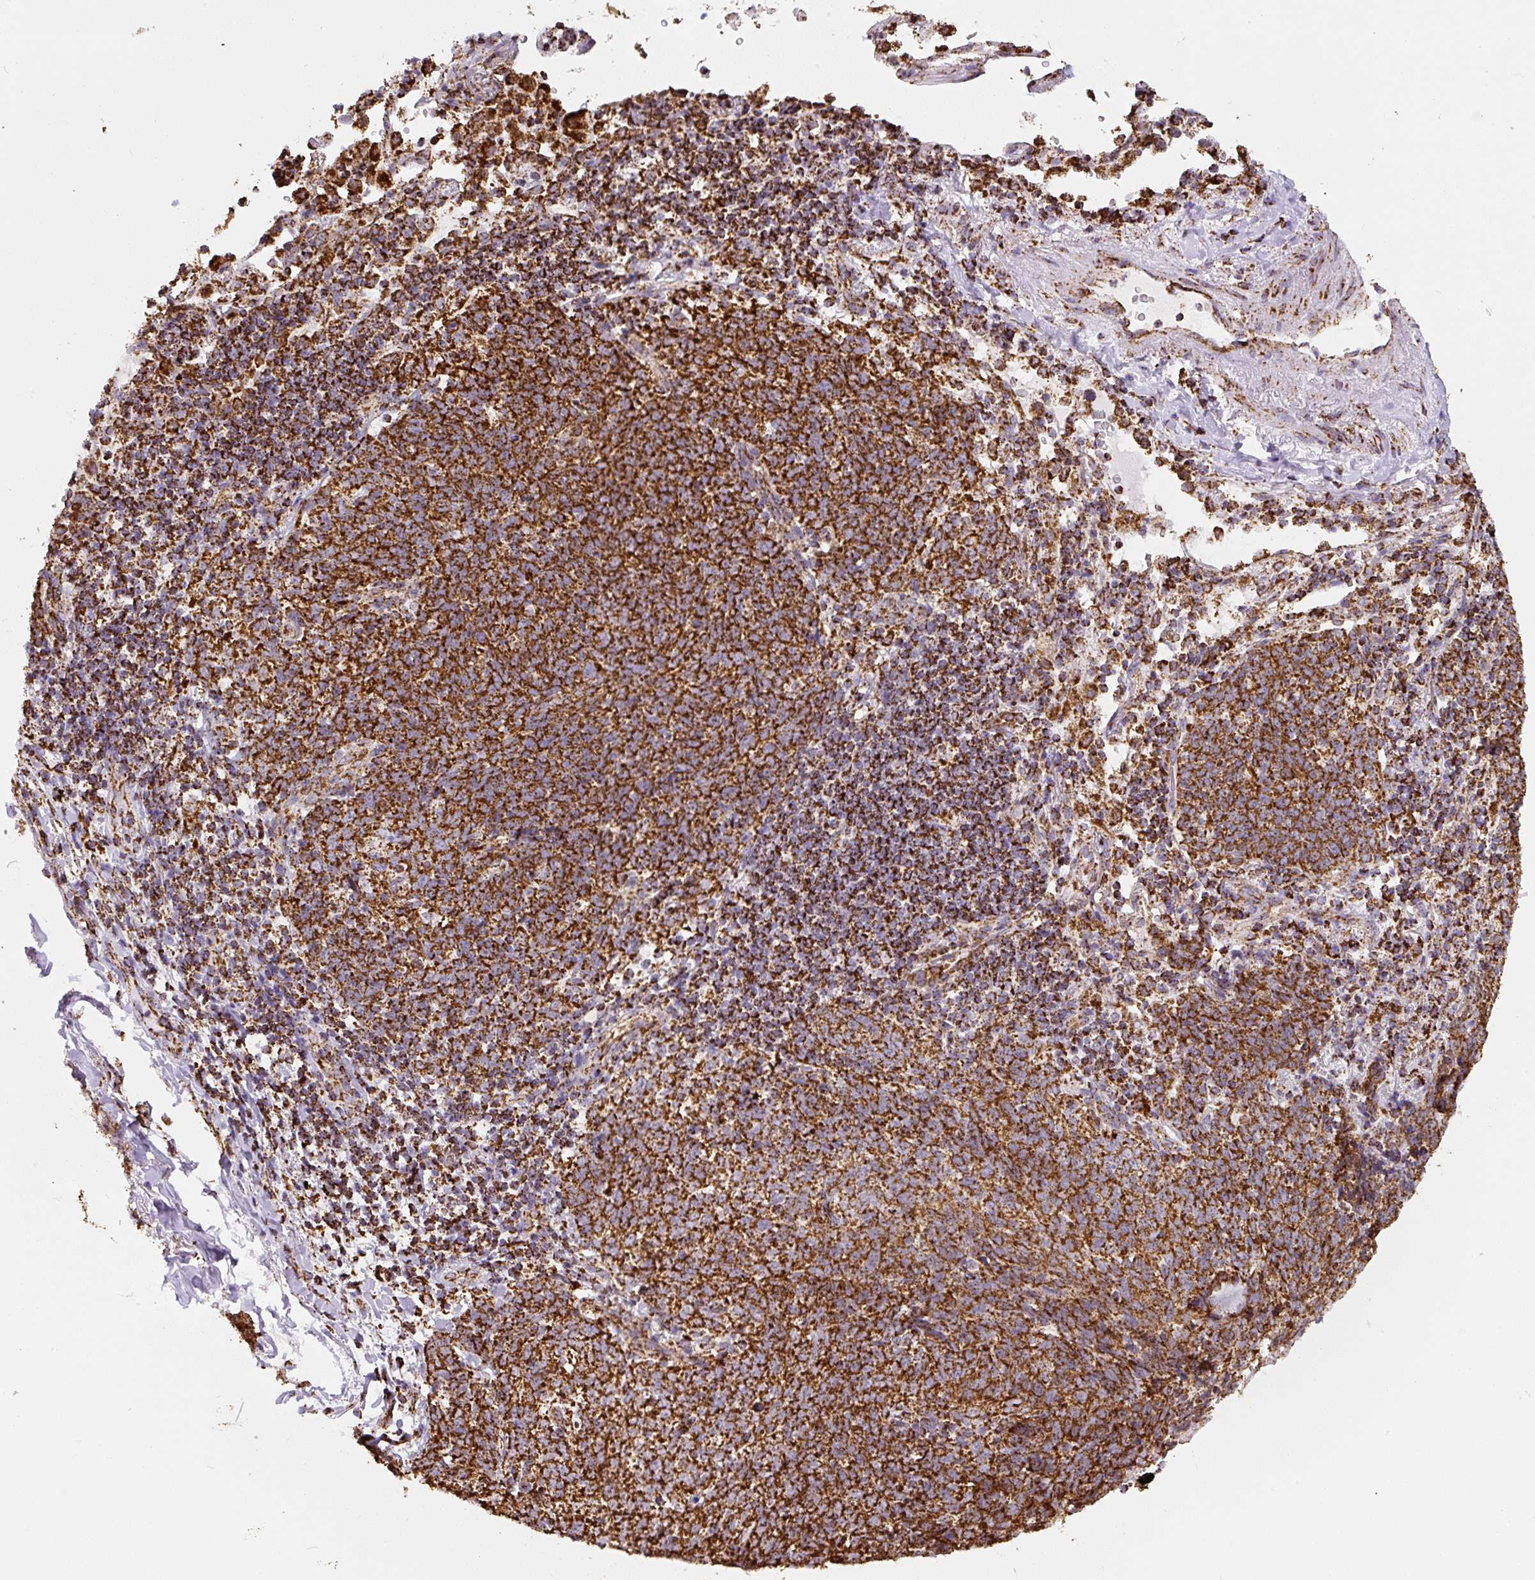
{"staining": {"intensity": "strong", "quantity": ">75%", "location": "cytoplasmic/membranous"}, "tissue": "lung cancer", "cell_type": "Tumor cells", "image_type": "cancer", "snomed": [{"axis": "morphology", "description": "Squamous cell carcinoma, NOS"}, {"axis": "topography", "description": "Lung"}], "caption": "Lung cancer stained for a protein (brown) displays strong cytoplasmic/membranous positive positivity in approximately >75% of tumor cells.", "gene": "ATP5F1A", "patient": {"sex": "female", "age": 72}}